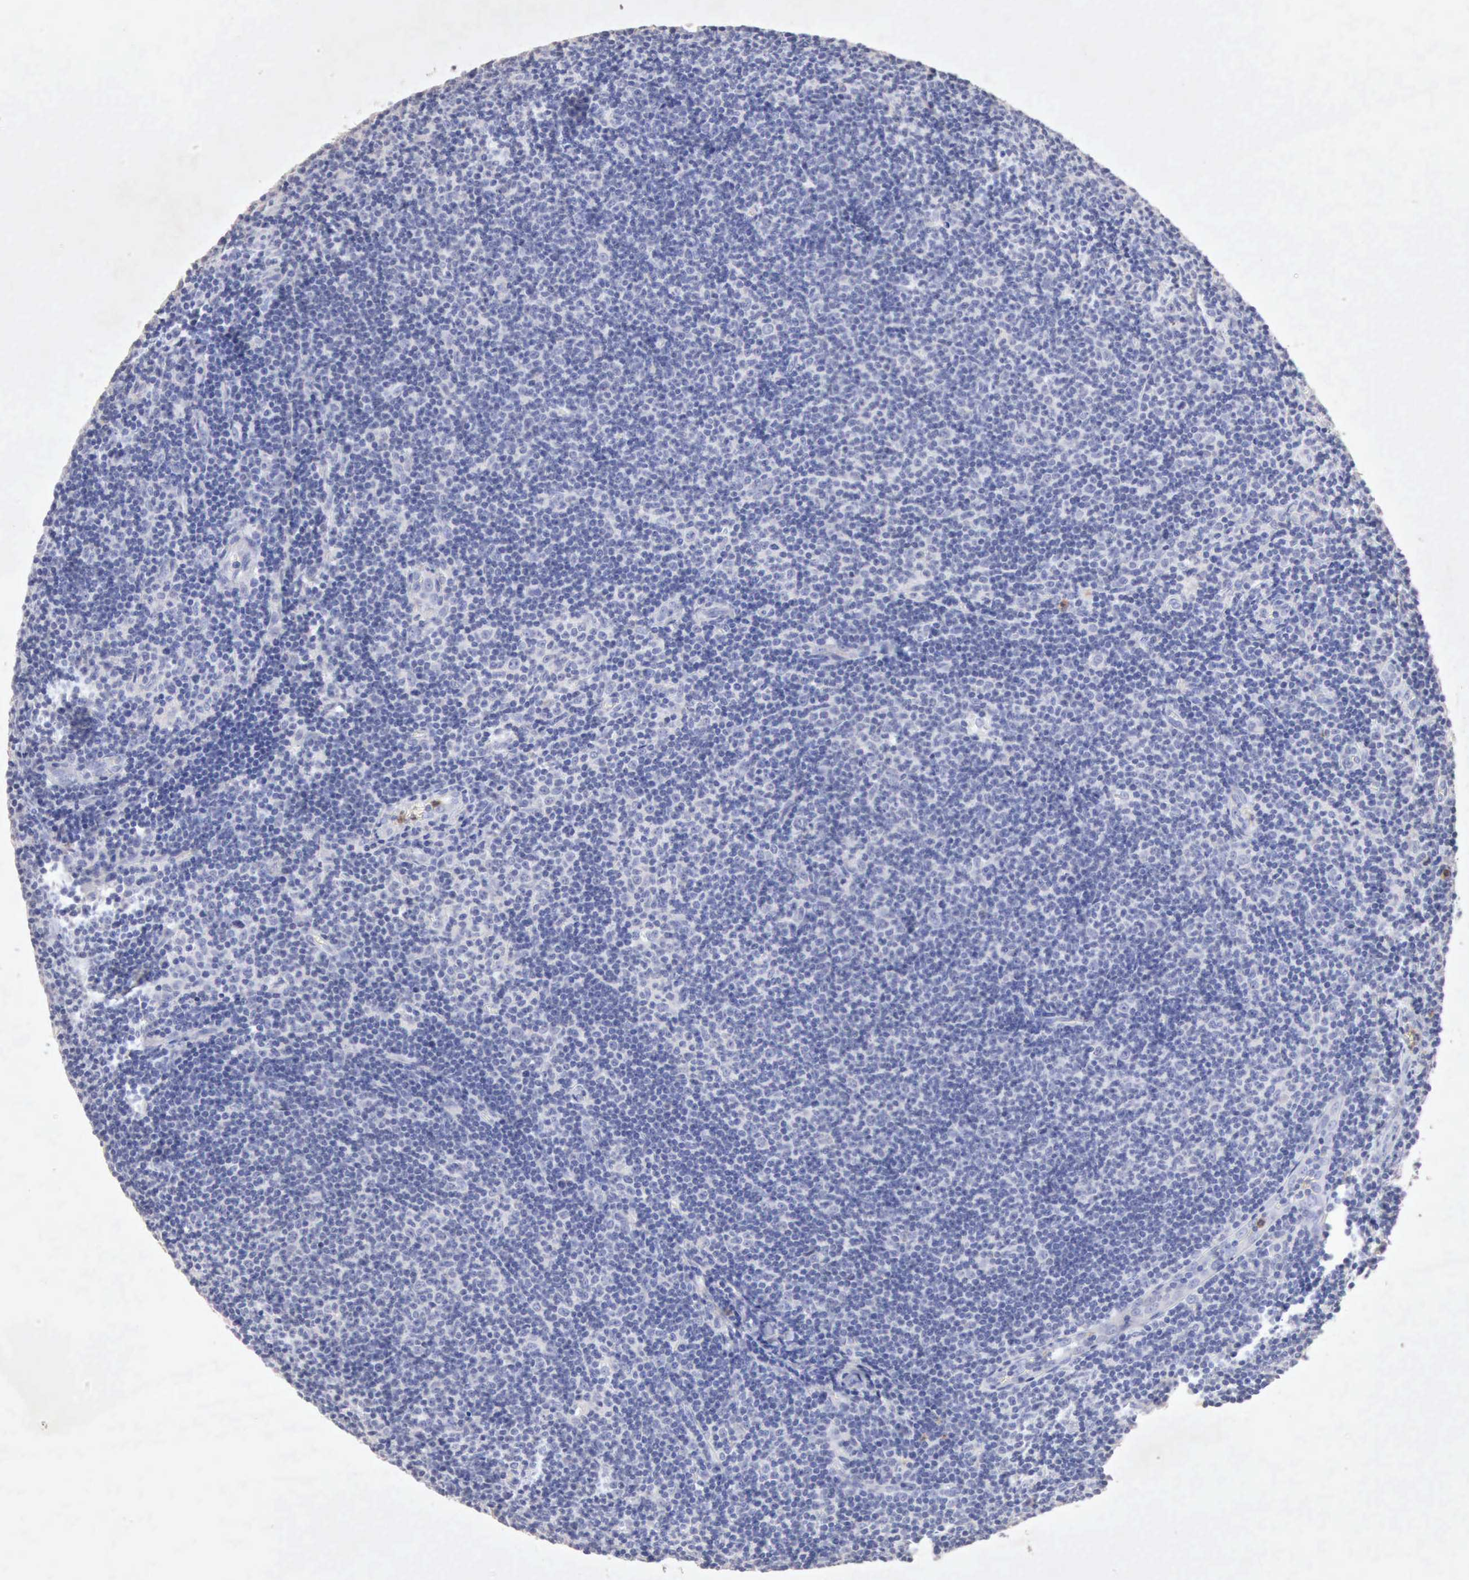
{"staining": {"intensity": "negative", "quantity": "none", "location": "none"}, "tissue": "lymphoma", "cell_type": "Tumor cells", "image_type": "cancer", "snomed": [{"axis": "morphology", "description": "Malignant lymphoma, non-Hodgkin's type, Low grade"}, {"axis": "topography", "description": "Lymph node"}], "caption": "Tumor cells are negative for protein expression in human low-grade malignant lymphoma, non-Hodgkin's type. (Brightfield microscopy of DAB (3,3'-diaminobenzidine) immunohistochemistry (IHC) at high magnification).", "gene": "KRT6B", "patient": {"sex": "male", "age": 49}}